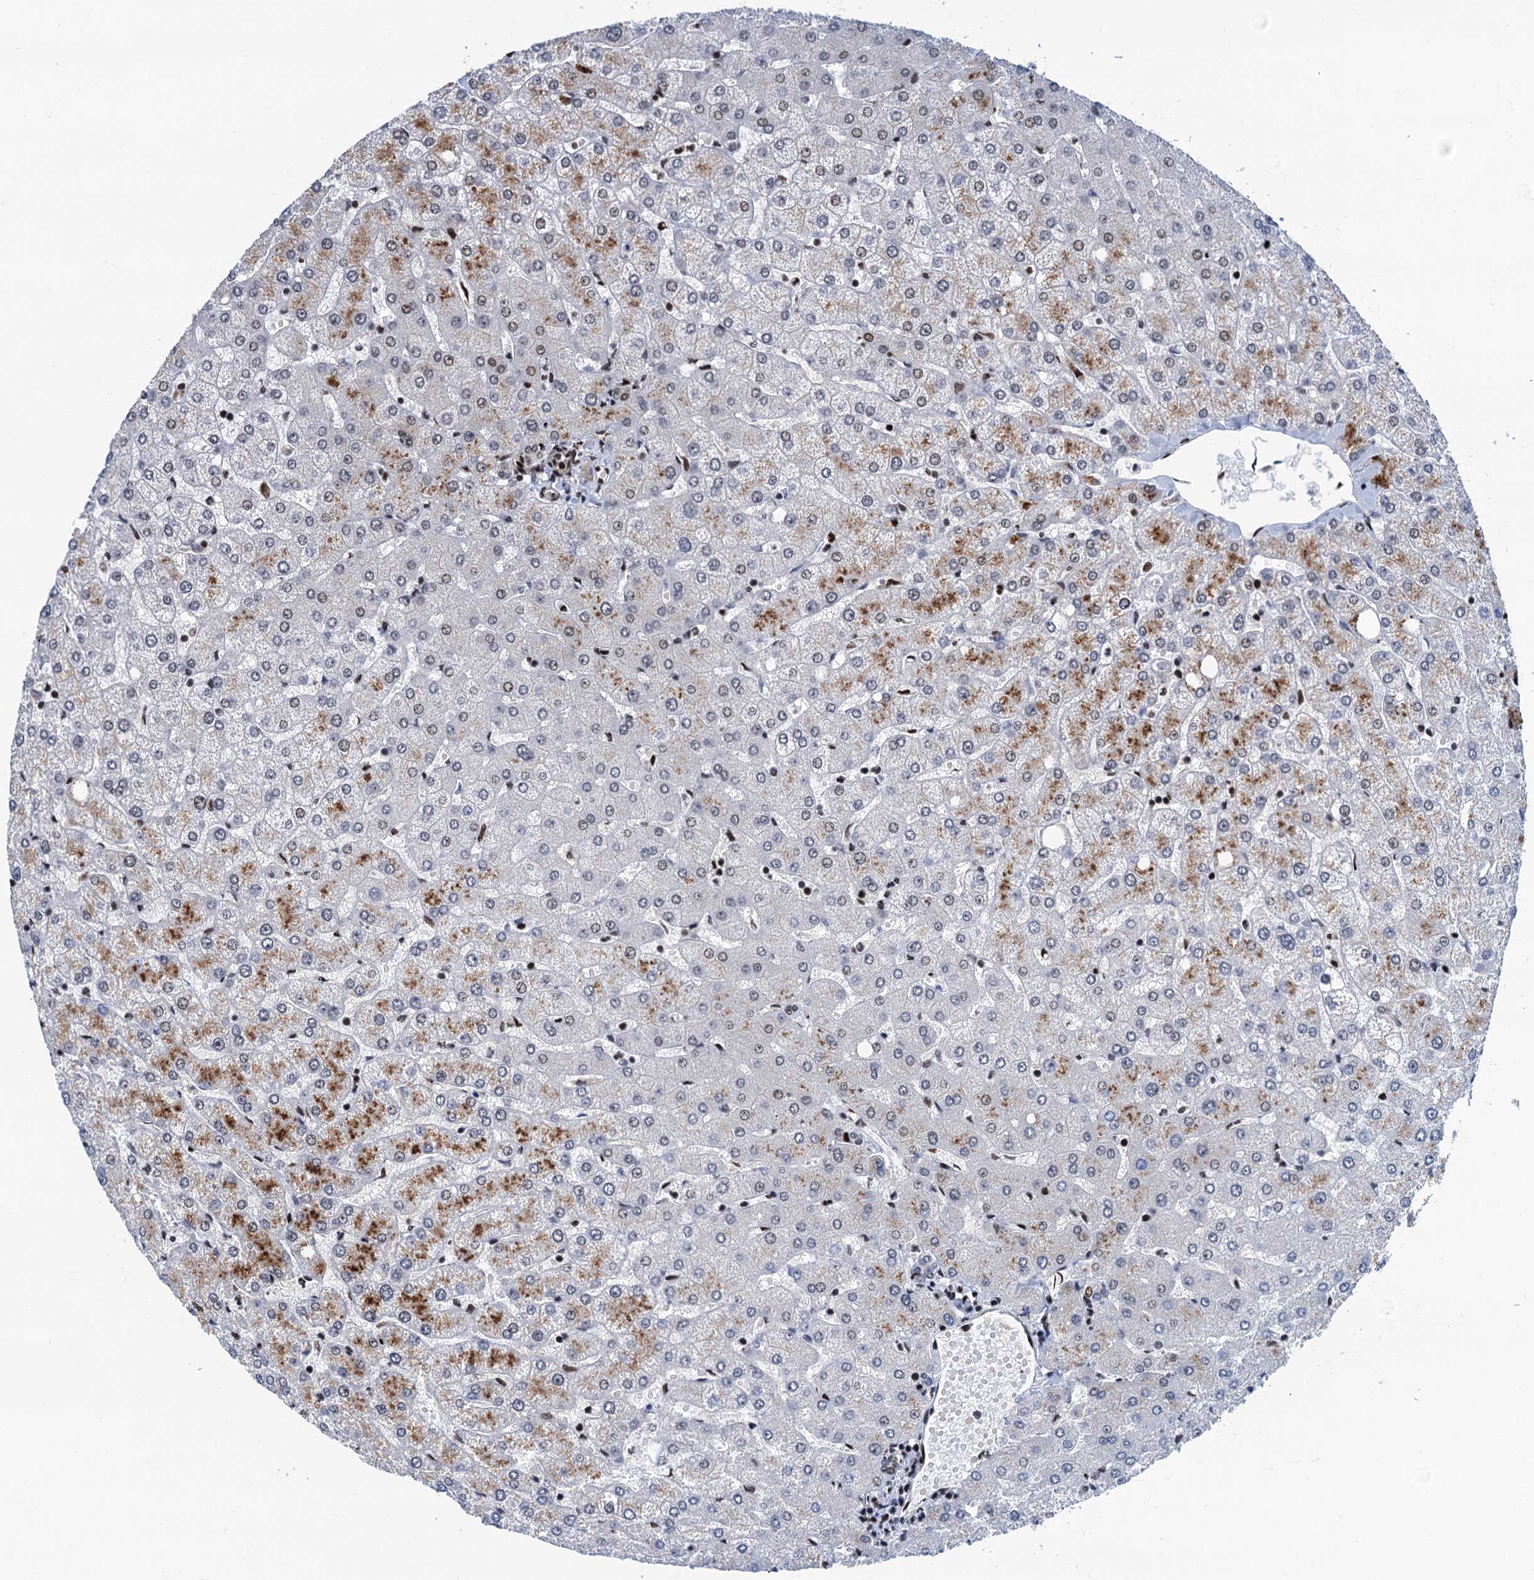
{"staining": {"intensity": "weak", "quantity": ">75%", "location": "nuclear"}, "tissue": "liver", "cell_type": "Cholangiocytes", "image_type": "normal", "snomed": [{"axis": "morphology", "description": "Normal tissue, NOS"}, {"axis": "topography", "description": "Liver"}], "caption": "Immunohistochemistry of normal human liver demonstrates low levels of weak nuclear positivity in approximately >75% of cholangiocytes.", "gene": "PPP4R1", "patient": {"sex": "female", "age": 54}}